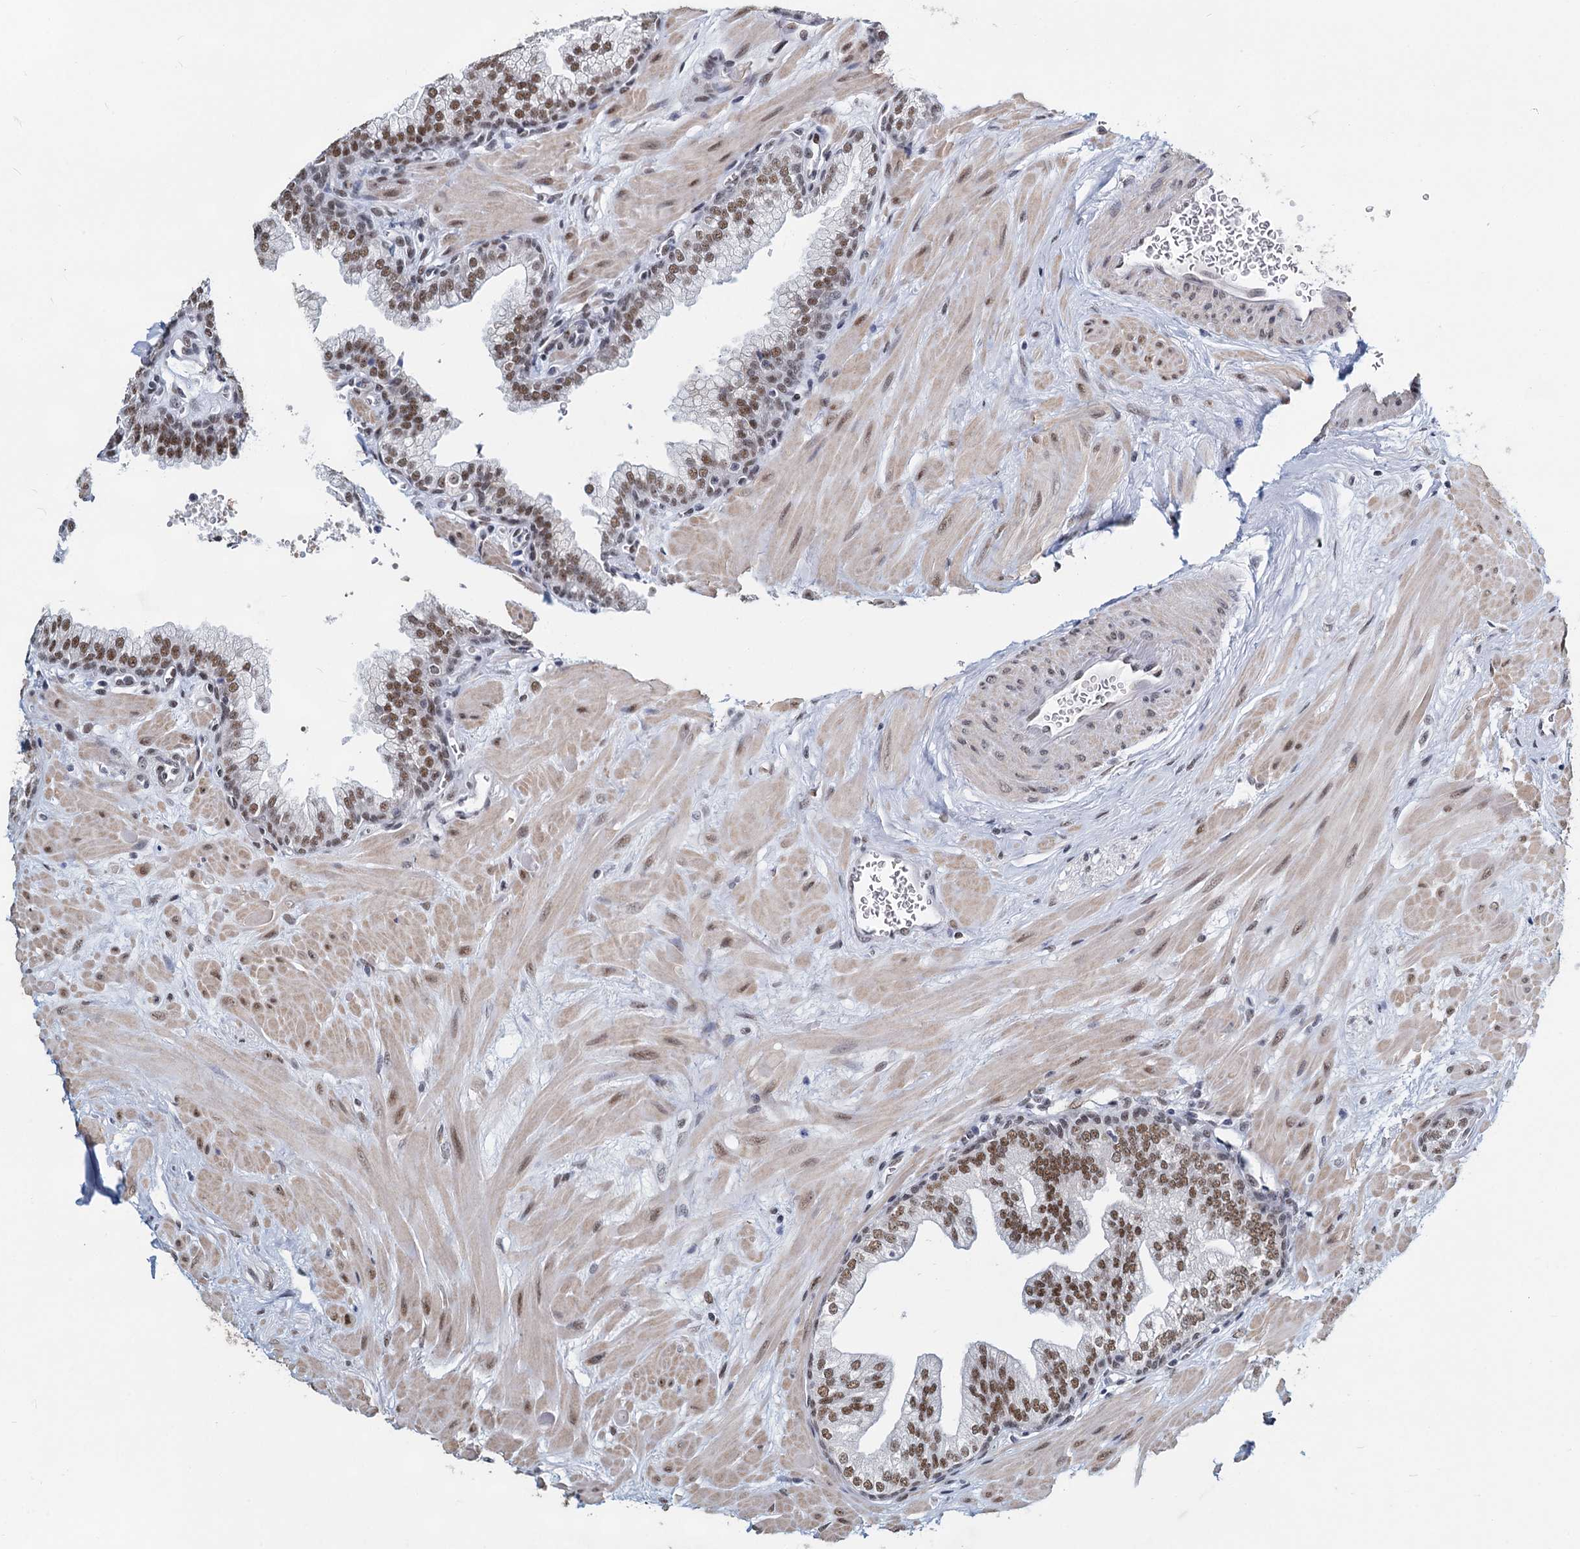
{"staining": {"intensity": "moderate", "quantity": ">75%", "location": "nuclear"}, "tissue": "prostate", "cell_type": "Glandular cells", "image_type": "normal", "snomed": [{"axis": "morphology", "description": "Normal tissue, NOS"}, {"axis": "topography", "description": "Prostate"}], "caption": "Unremarkable prostate was stained to show a protein in brown. There is medium levels of moderate nuclear positivity in approximately >75% of glandular cells. (DAB (3,3'-diaminobenzidine) IHC, brown staining for protein, blue staining for nuclei).", "gene": "METTL14", "patient": {"sex": "male", "age": 60}}